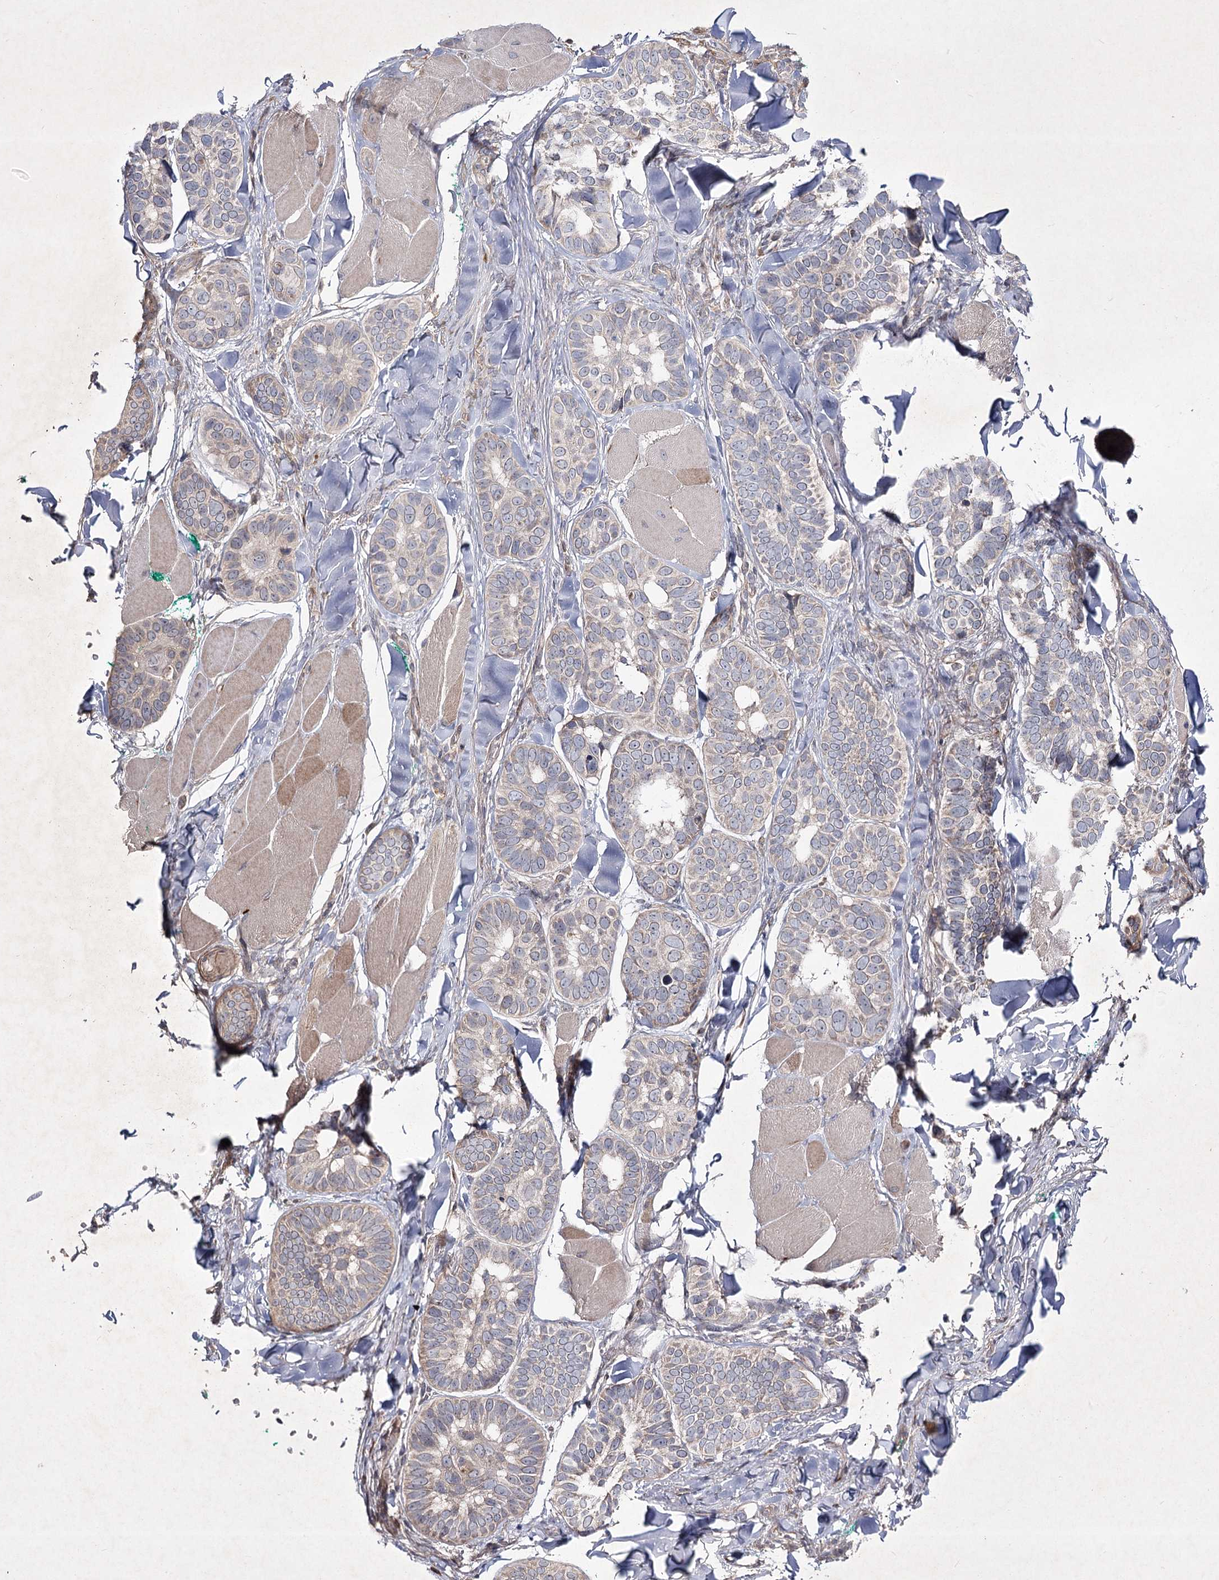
{"staining": {"intensity": "weak", "quantity": "25%-75%", "location": "cytoplasmic/membranous"}, "tissue": "skin cancer", "cell_type": "Tumor cells", "image_type": "cancer", "snomed": [{"axis": "morphology", "description": "Basal cell carcinoma"}, {"axis": "topography", "description": "Skin"}], "caption": "Immunohistochemistry (IHC) histopathology image of neoplastic tissue: human basal cell carcinoma (skin) stained using immunohistochemistry demonstrates low levels of weak protein expression localized specifically in the cytoplasmic/membranous of tumor cells, appearing as a cytoplasmic/membranous brown color.", "gene": "CIB2", "patient": {"sex": "male", "age": 62}}